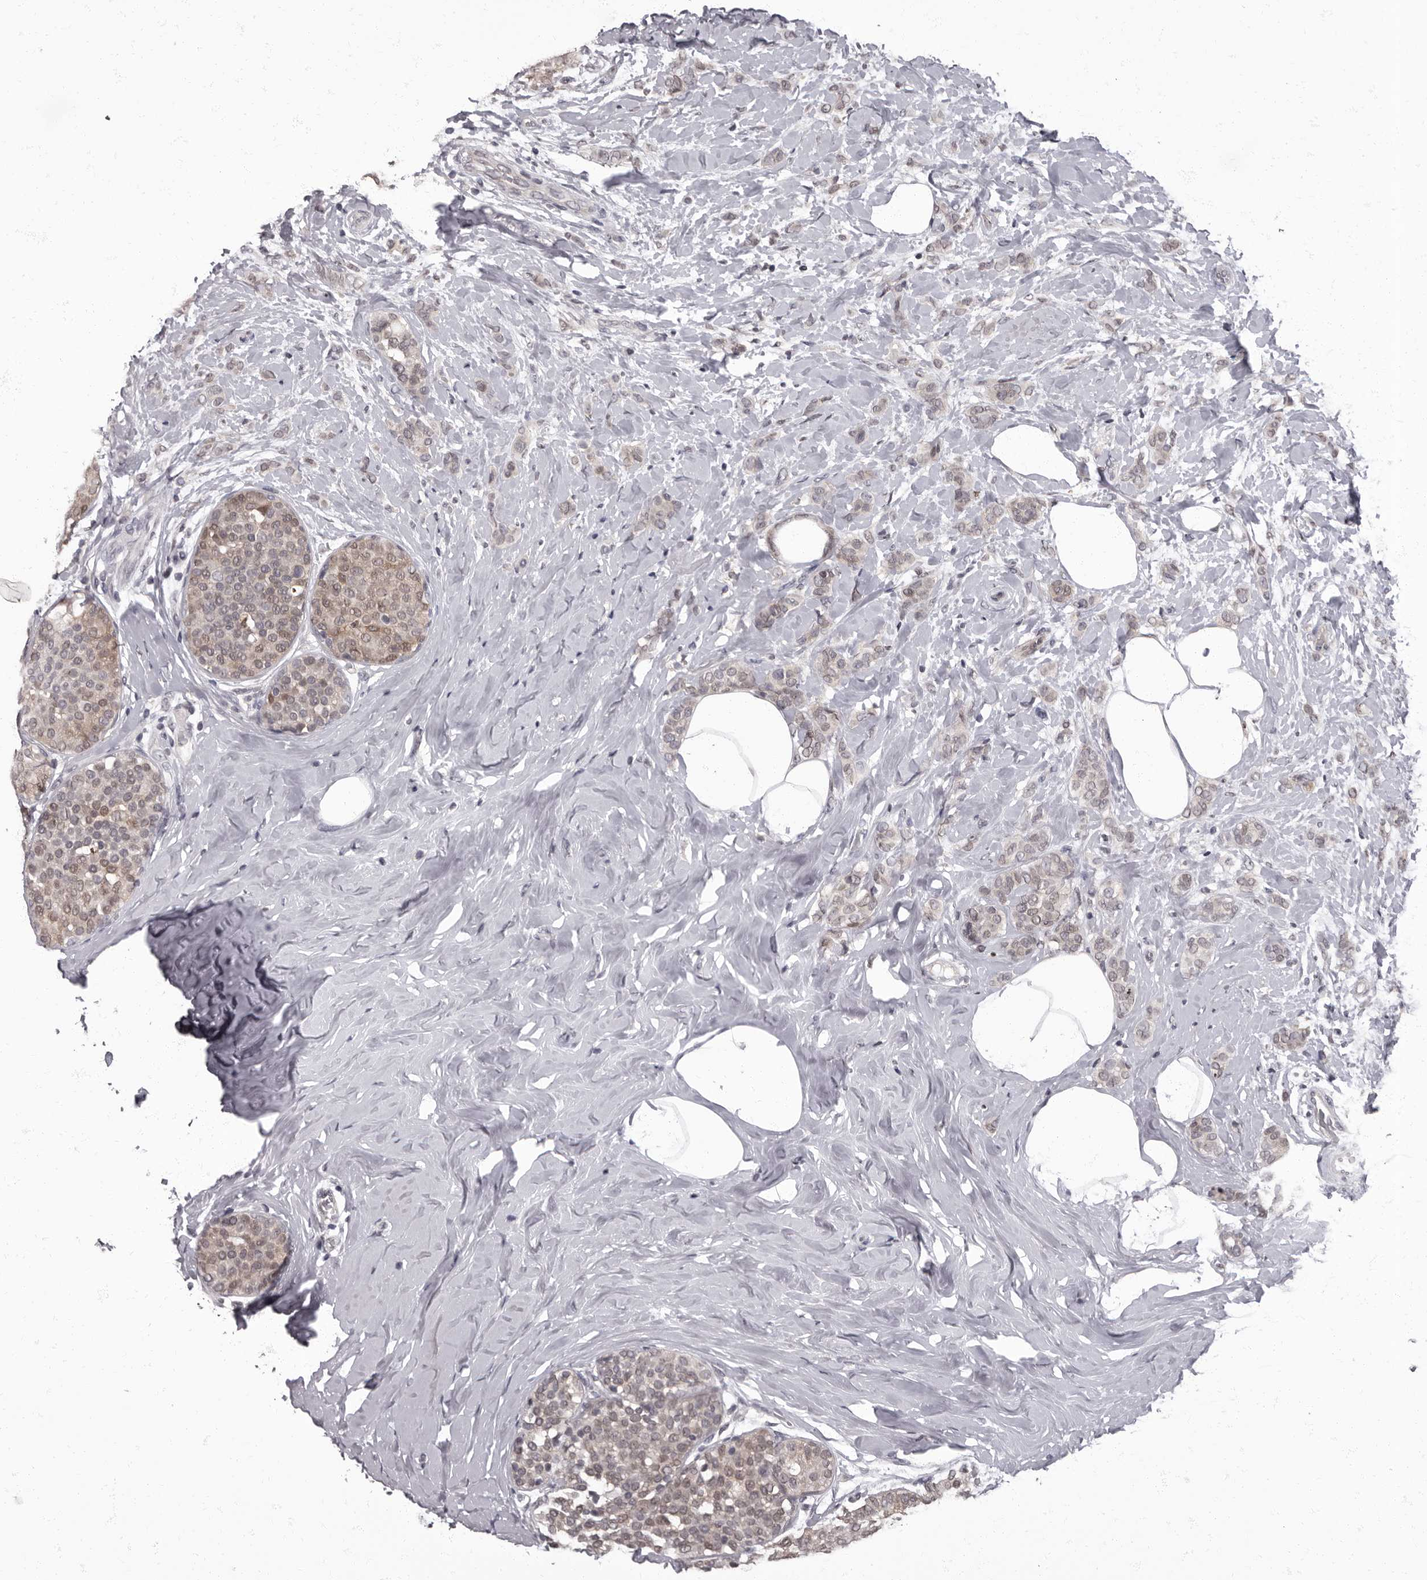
{"staining": {"intensity": "weak", "quantity": ">75%", "location": "nuclear"}, "tissue": "breast cancer", "cell_type": "Tumor cells", "image_type": "cancer", "snomed": [{"axis": "morphology", "description": "Lobular carcinoma, in situ"}, {"axis": "morphology", "description": "Lobular carcinoma"}, {"axis": "topography", "description": "Breast"}], "caption": "Weak nuclear protein positivity is seen in approximately >75% of tumor cells in breast cancer (lobular carcinoma in situ).", "gene": "C1orf50", "patient": {"sex": "female", "age": 41}}